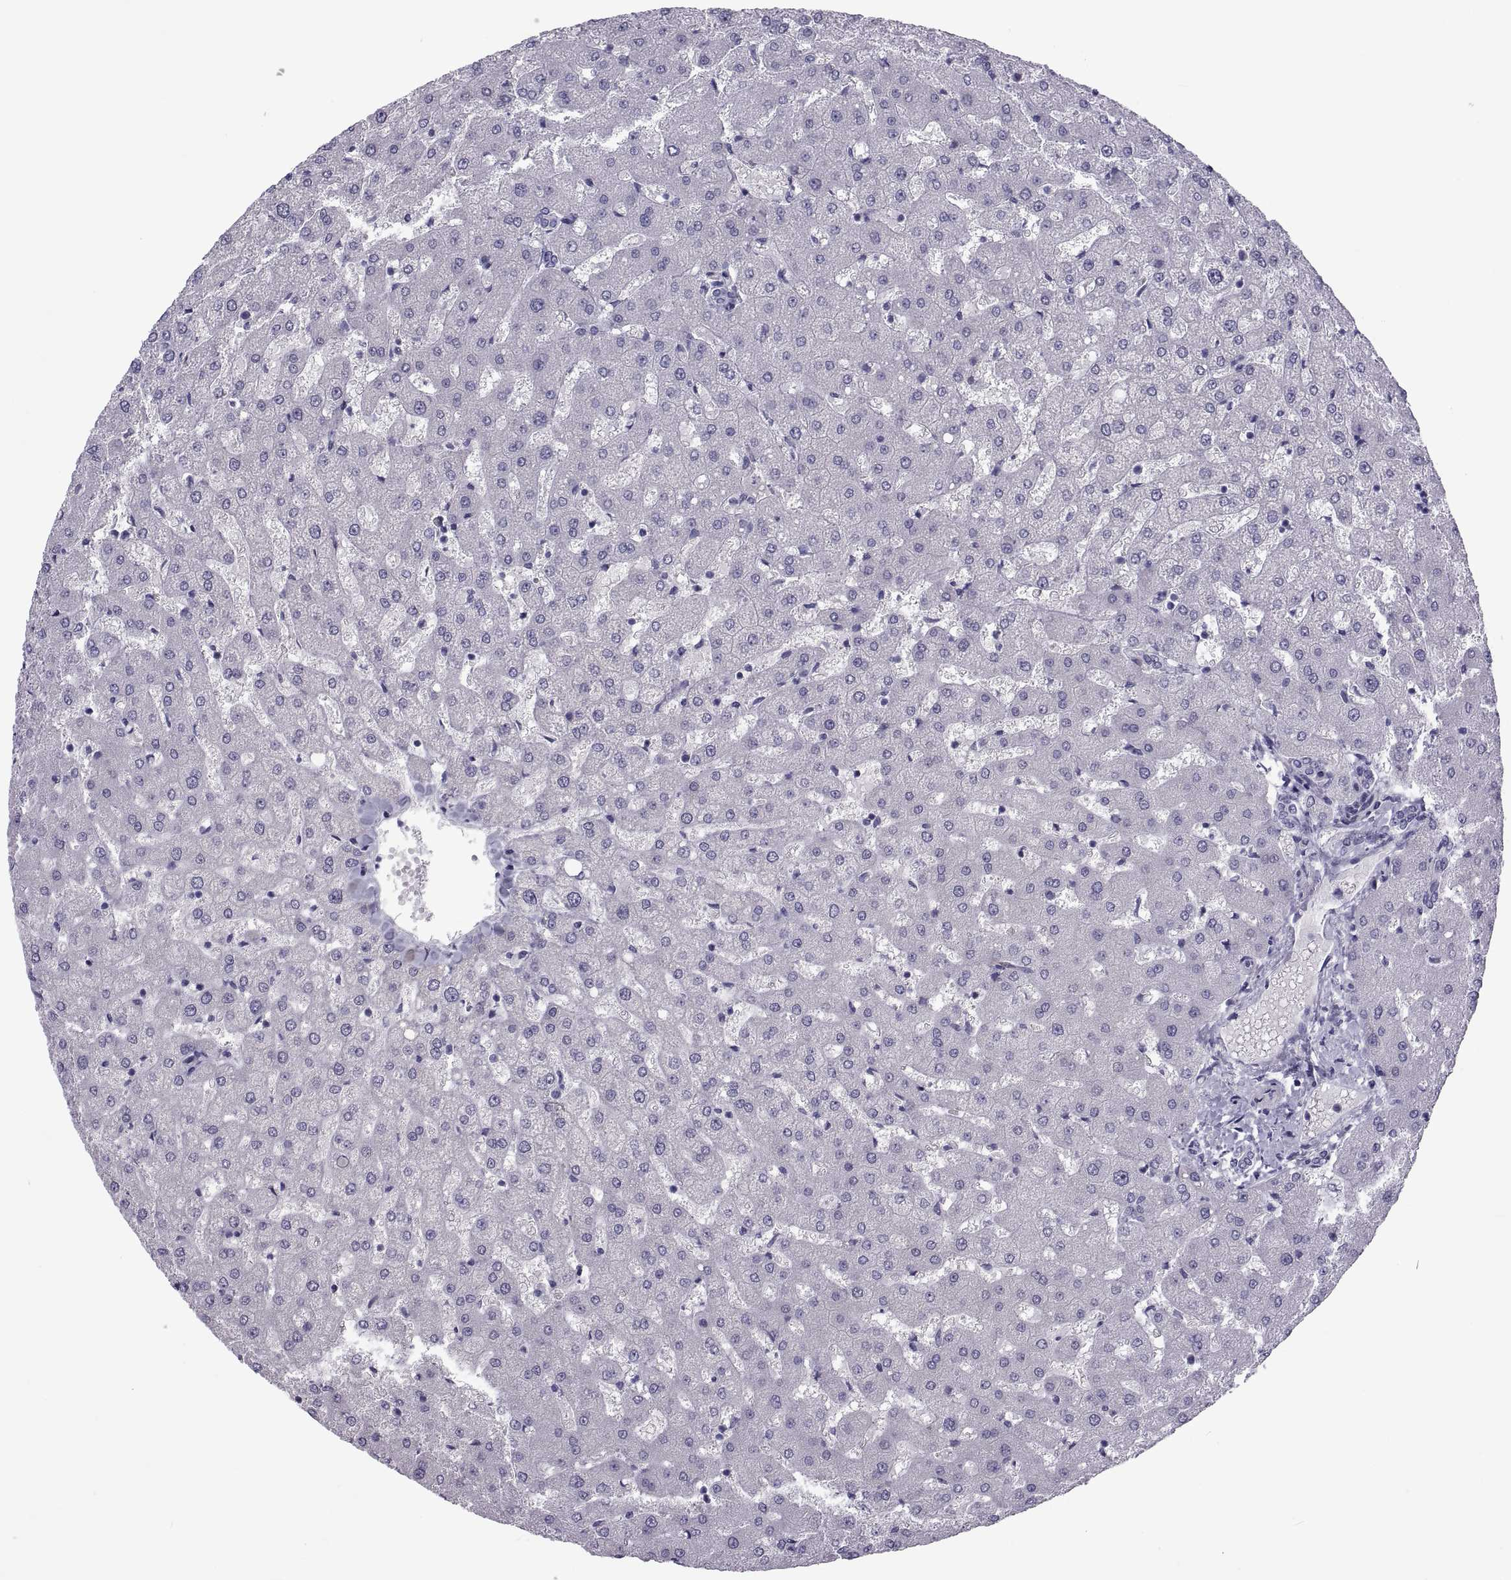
{"staining": {"intensity": "negative", "quantity": "none", "location": "none"}, "tissue": "liver", "cell_type": "Cholangiocytes", "image_type": "normal", "snomed": [{"axis": "morphology", "description": "Normal tissue, NOS"}, {"axis": "topography", "description": "Liver"}], "caption": "DAB immunohistochemical staining of normal human liver displays no significant staining in cholangiocytes.", "gene": "TMEM158", "patient": {"sex": "female", "age": 50}}